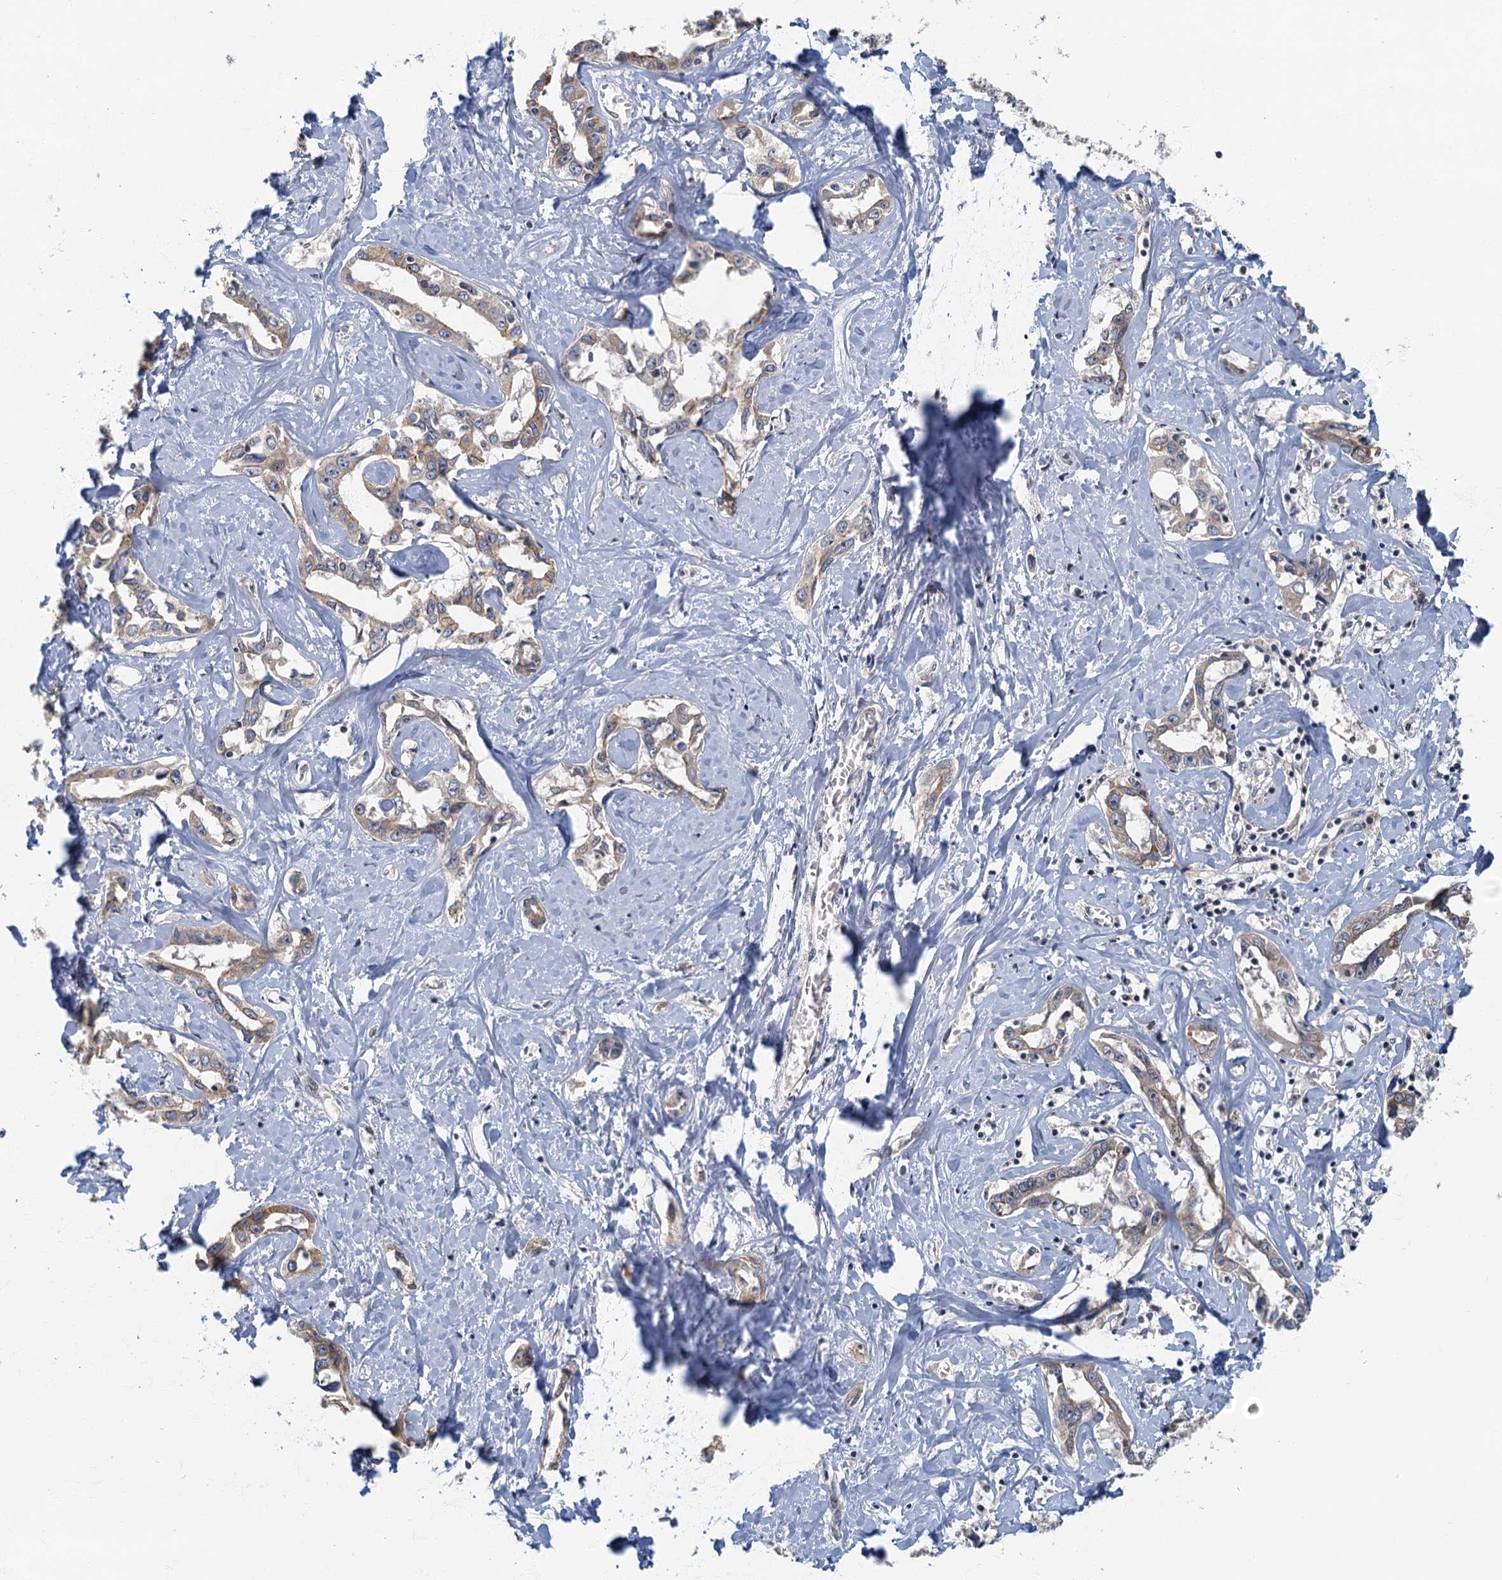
{"staining": {"intensity": "weak", "quantity": "25%-75%", "location": "cytoplasmic/membranous"}, "tissue": "liver cancer", "cell_type": "Tumor cells", "image_type": "cancer", "snomed": [{"axis": "morphology", "description": "Cholangiocarcinoma"}, {"axis": "topography", "description": "Liver"}], "caption": "Liver cancer (cholangiocarcinoma) stained with a protein marker demonstrates weak staining in tumor cells.", "gene": "CKAP2L", "patient": {"sex": "male", "age": 59}}